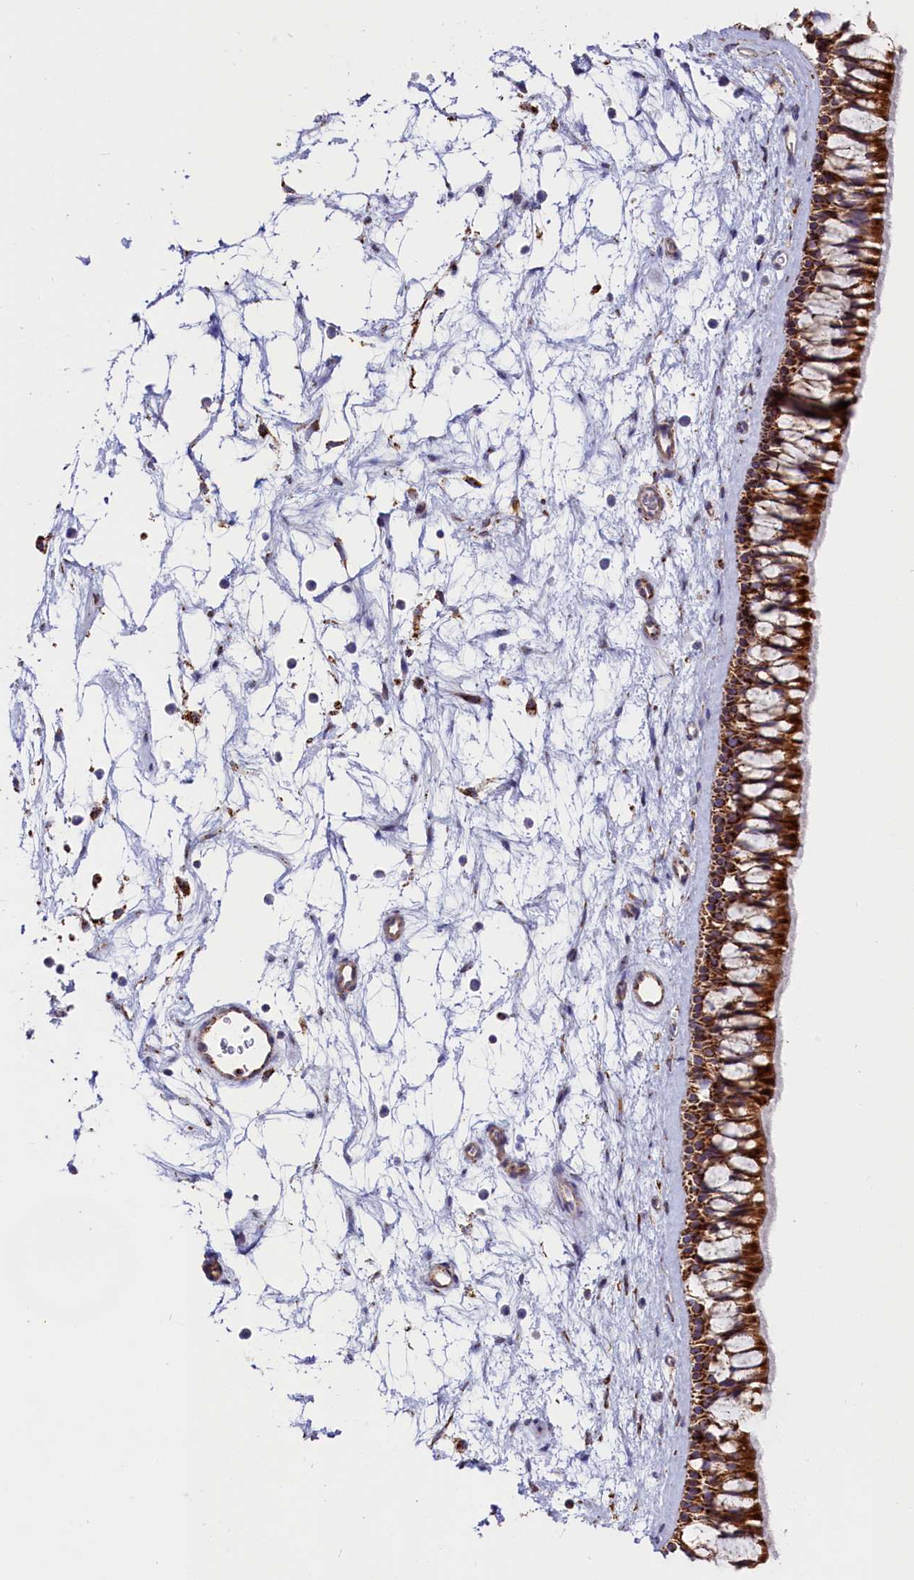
{"staining": {"intensity": "strong", "quantity": ">75%", "location": "cytoplasmic/membranous"}, "tissue": "nasopharynx", "cell_type": "Respiratory epithelial cells", "image_type": "normal", "snomed": [{"axis": "morphology", "description": "Normal tissue, NOS"}, {"axis": "topography", "description": "Nasopharynx"}], "caption": "An image of nasopharynx stained for a protein demonstrates strong cytoplasmic/membranous brown staining in respiratory epithelial cells. Nuclei are stained in blue.", "gene": "AKTIP", "patient": {"sex": "male", "age": 64}}